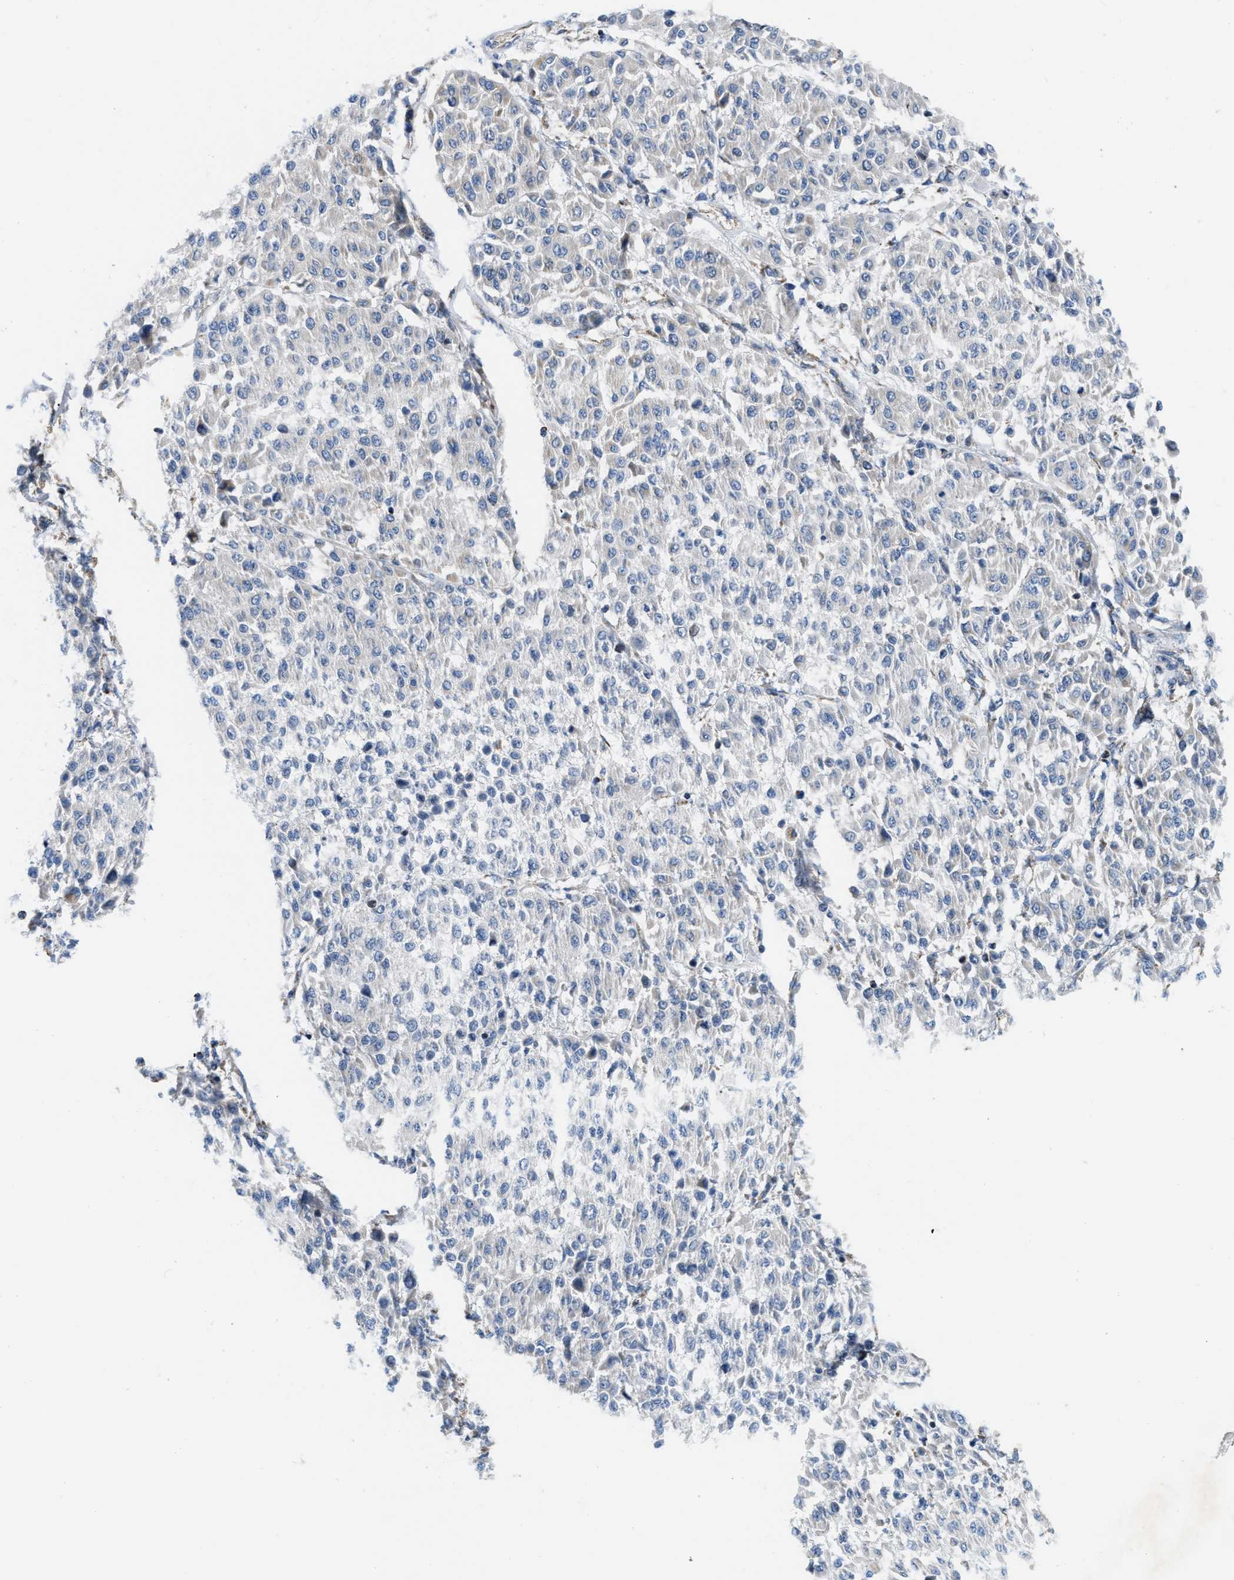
{"staining": {"intensity": "negative", "quantity": "none", "location": "none"}, "tissue": "melanoma", "cell_type": "Tumor cells", "image_type": "cancer", "snomed": [{"axis": "morphology", "description": "Malignant melanoma, Metastatic site"}, {"axis": "topography", "description": "Soft tissue"}], "caption": "Melanoma stained for a protein using immunohistochemistry (IHC) reveals no expression tumor cells.", "gene": "JADE1", "patient": {"sex": "male", "age": 41}}